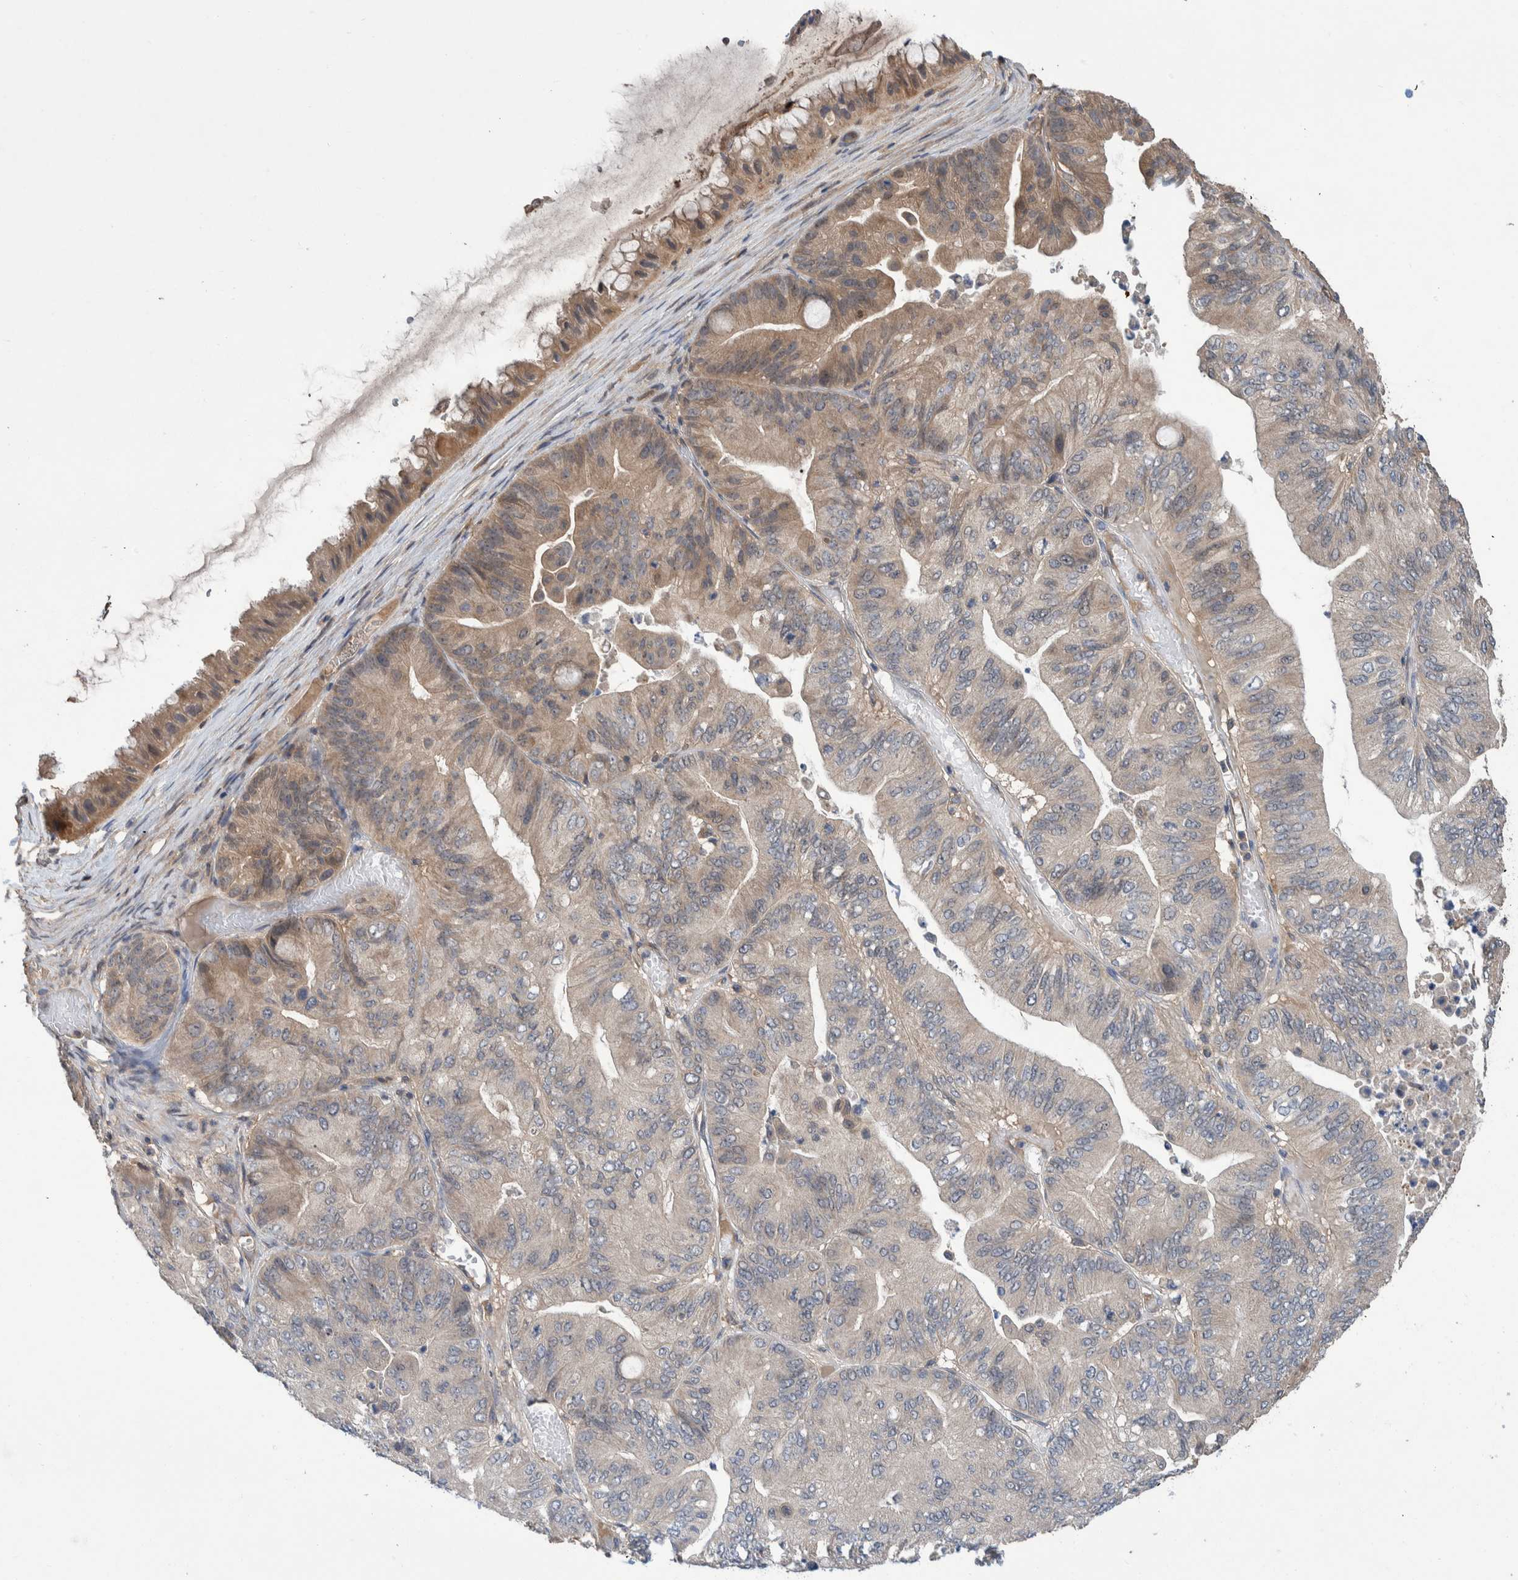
{"staining": {"intensity": "moderate", "quantity": "25%-75%", "location": "cytoplasmic/membranous"}, "tissue": "ovarian cancer", "cell_type": "Tumor cells", "image_type": "cancer", "snomed": [{"axis": "morphology", "description": "Cystadenocarcinoma, mucinous, NOS"}, {"axis": "topography", "description": "Ovary"}], "caption": "Ovarian cancer tissue reveals moderate cytoplasmic/membranous positivity in approximately 25%-75% of tumor cells", "gene": "PLPBP", "patient": {"sex": "female", "age": 61}}